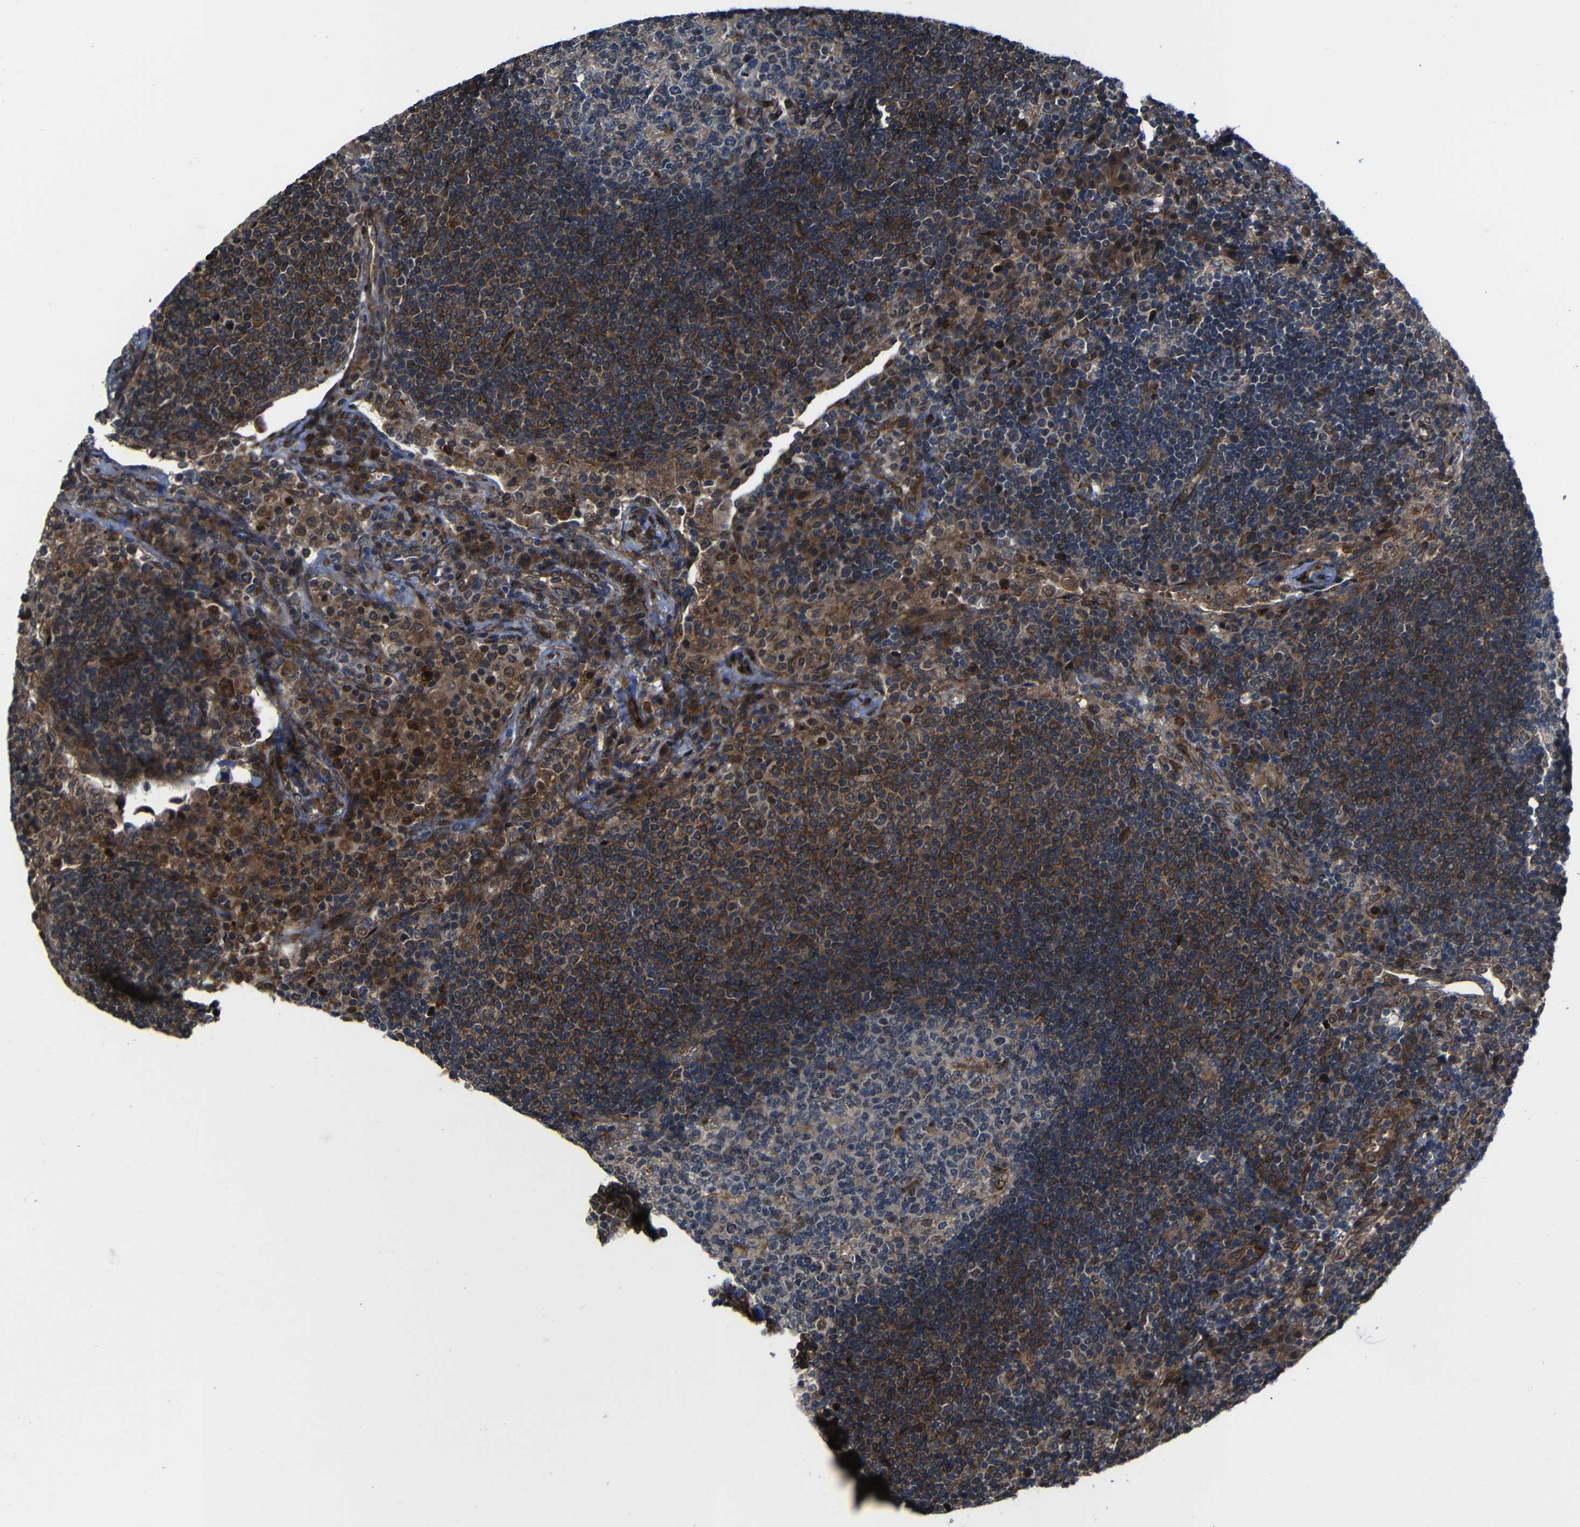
{"staining": {"intensity": "weak", "quantity": ">75%", "location": "cytoplasmic/membranous"}, "tissue": "lymph node", "cell_type": "Germinal center cells", "image_type": "normal", "snomed": [{"axis": "morphology", "description": "Normal tissue, NOS"}, {"axis": "topography", "description": "Lymph node"}], "caption": "Normal lymph node displays weak cytoplasmic/membranous positivity in about >75% of germinal center cells, visualized by immunohistochemistry.", "gene": "KIAA0513", "patient": {"sex": "female", "age": 53}}